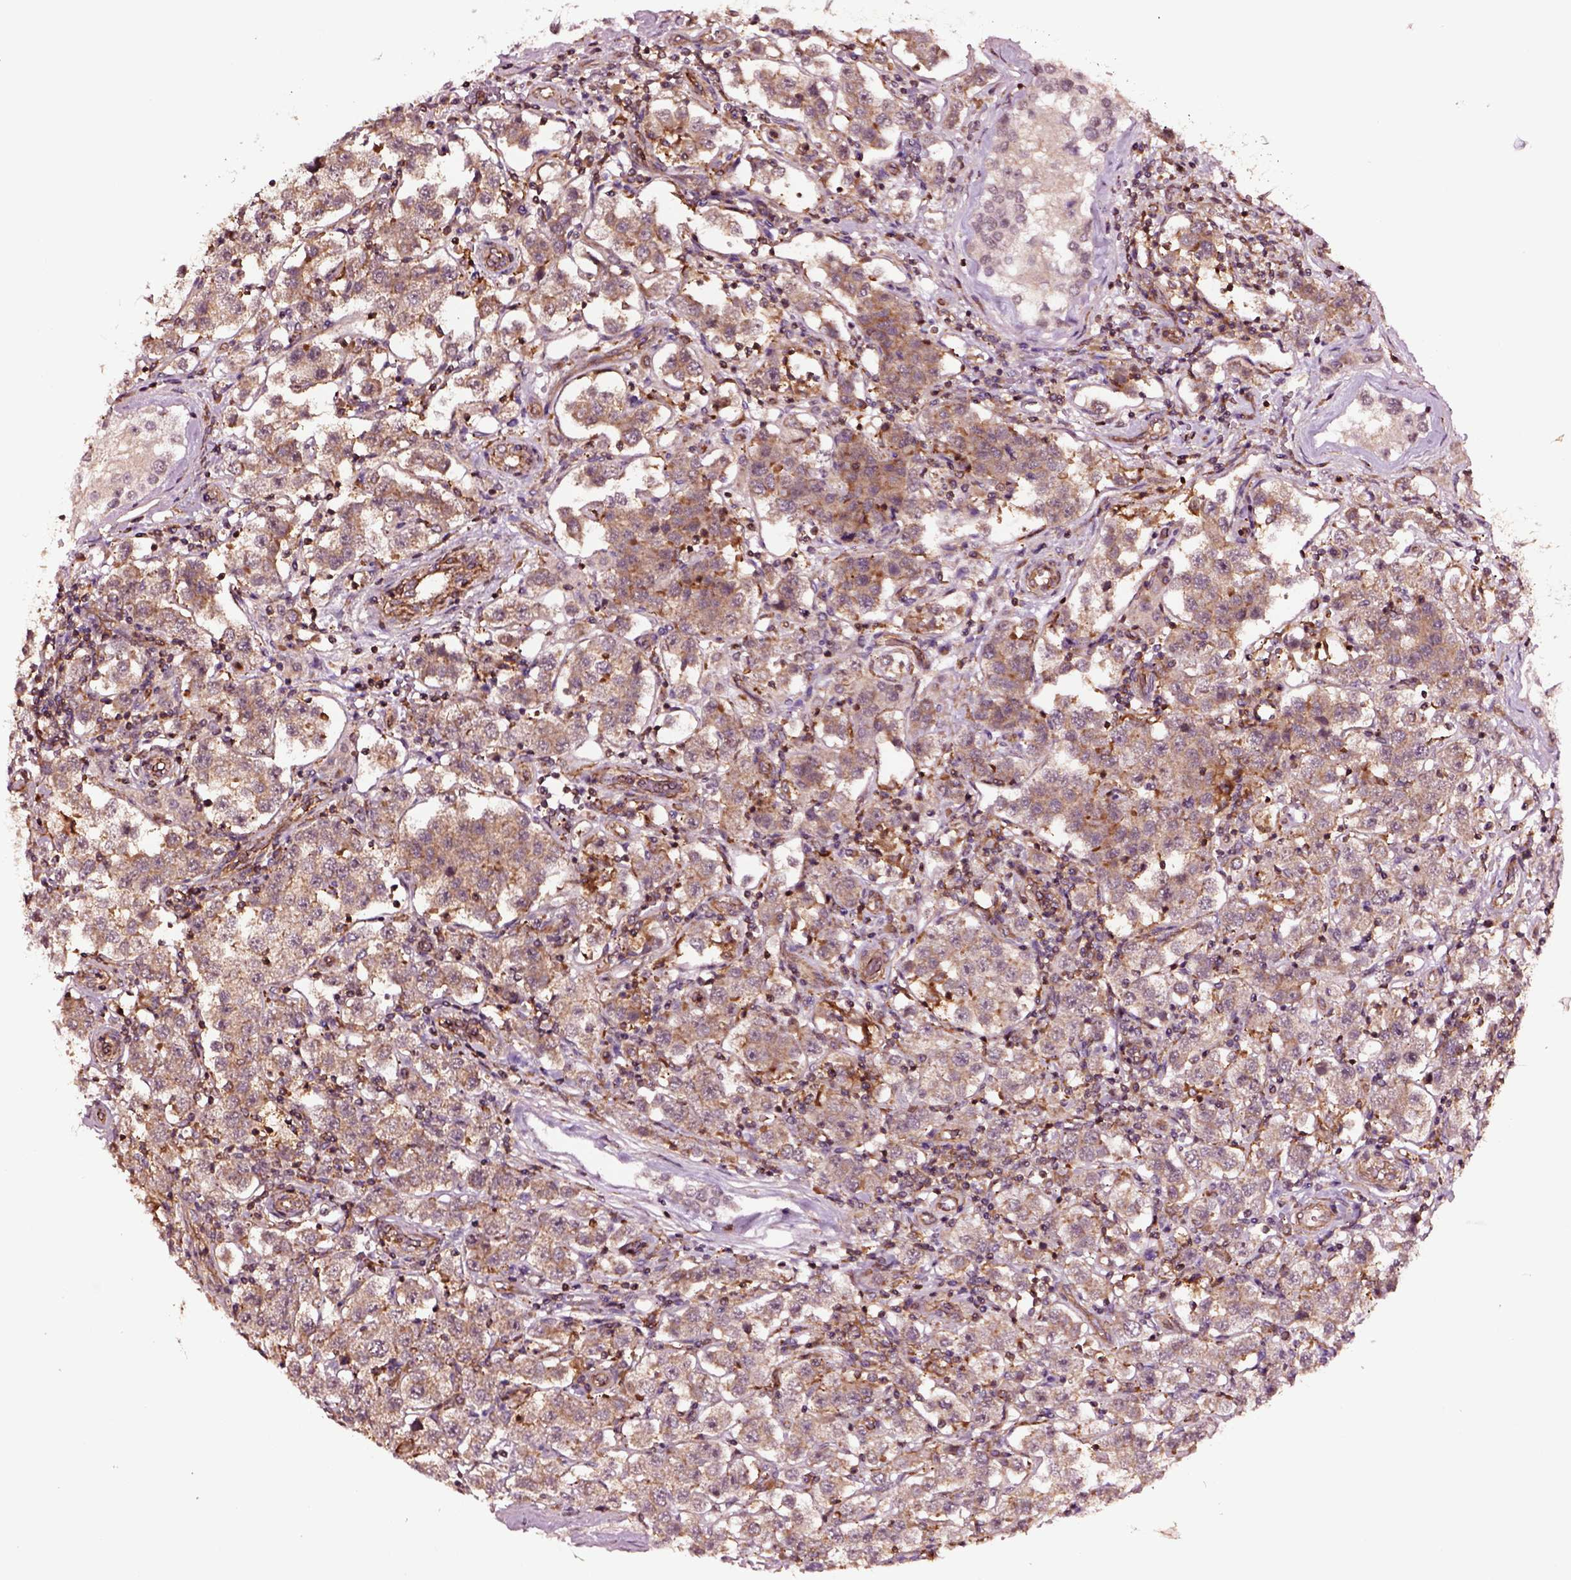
{"staining": {"intensity": "moderate", "quantity": ">75%", "location": "cytoplasmic/membranous"}, "tissue": "testis cancer", "cell_type": "Tumor cells", "image_type": "cancer", "snomed": [{"axis": "morphology", "description": "Seminoma, NOS"}, {"axis": "topography", "description": "Testis"}], "caption": "An image of testis cancer (seminoma) stained for a protein reveals moderate cytoplasmic/membranous brown staining in tumor cells.", "gene": "RASSF5", "patient": {"sex": "male", "age": 37}}